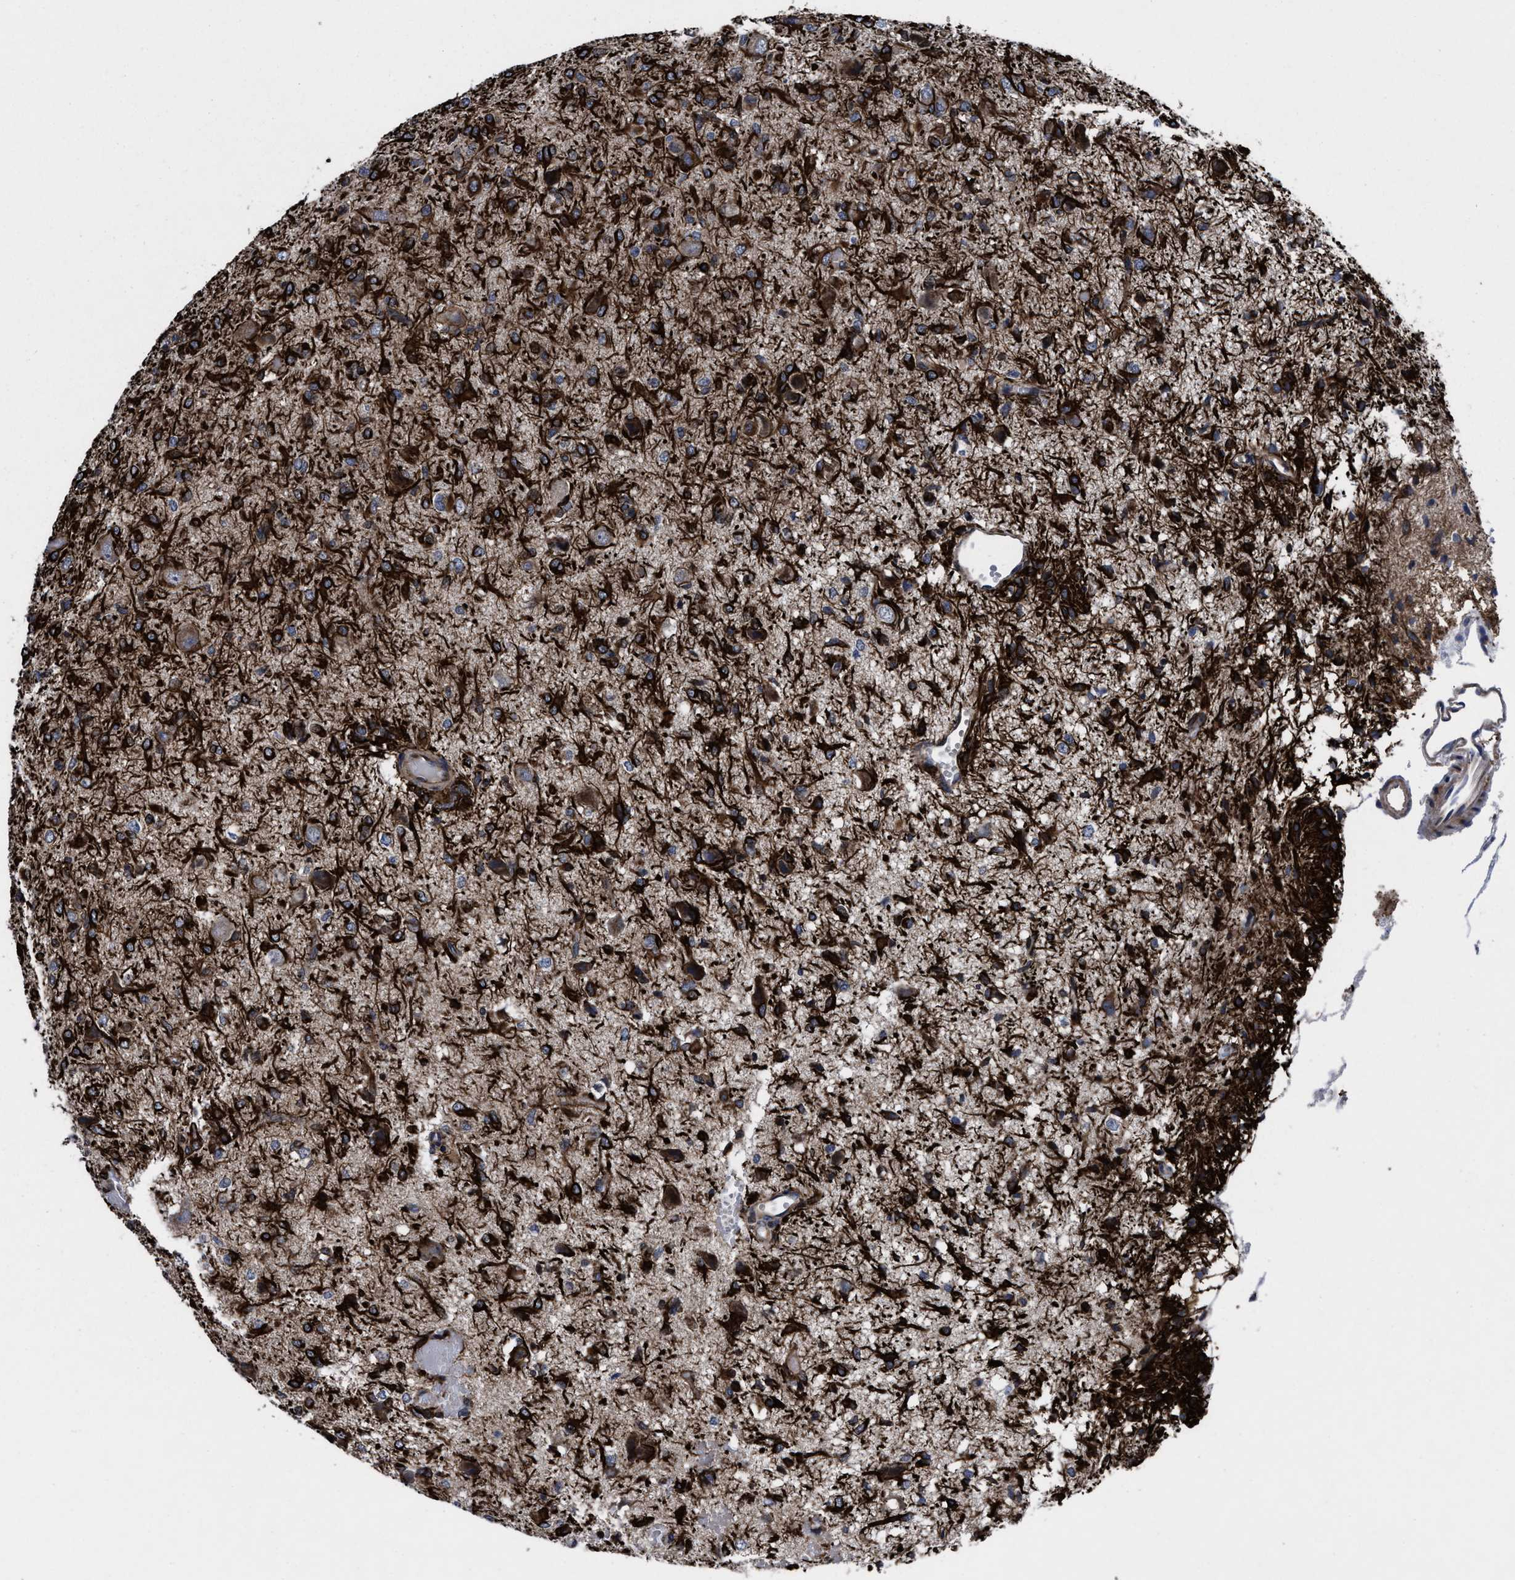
{"staining": {"intensity": "strong", "quantity": ">75%", "location": "cytoplasmic/membranous"}, "tissue": "glioma", "cell_type": "Tumor cells", "image_type": "cancer", "snomed": [{"axis": "morphology", "description": "Glioma, malignant, High grade"}, {"axis": "topography", "description": "Brain"}], "caption": "IHC (DAB) staining of human glioma exhibits strong cytoplasmic/membranous protein staining in about >75% of tumor cells.", "gene": "MRPL50", "patient": {"sex": "female", "age": 59}}